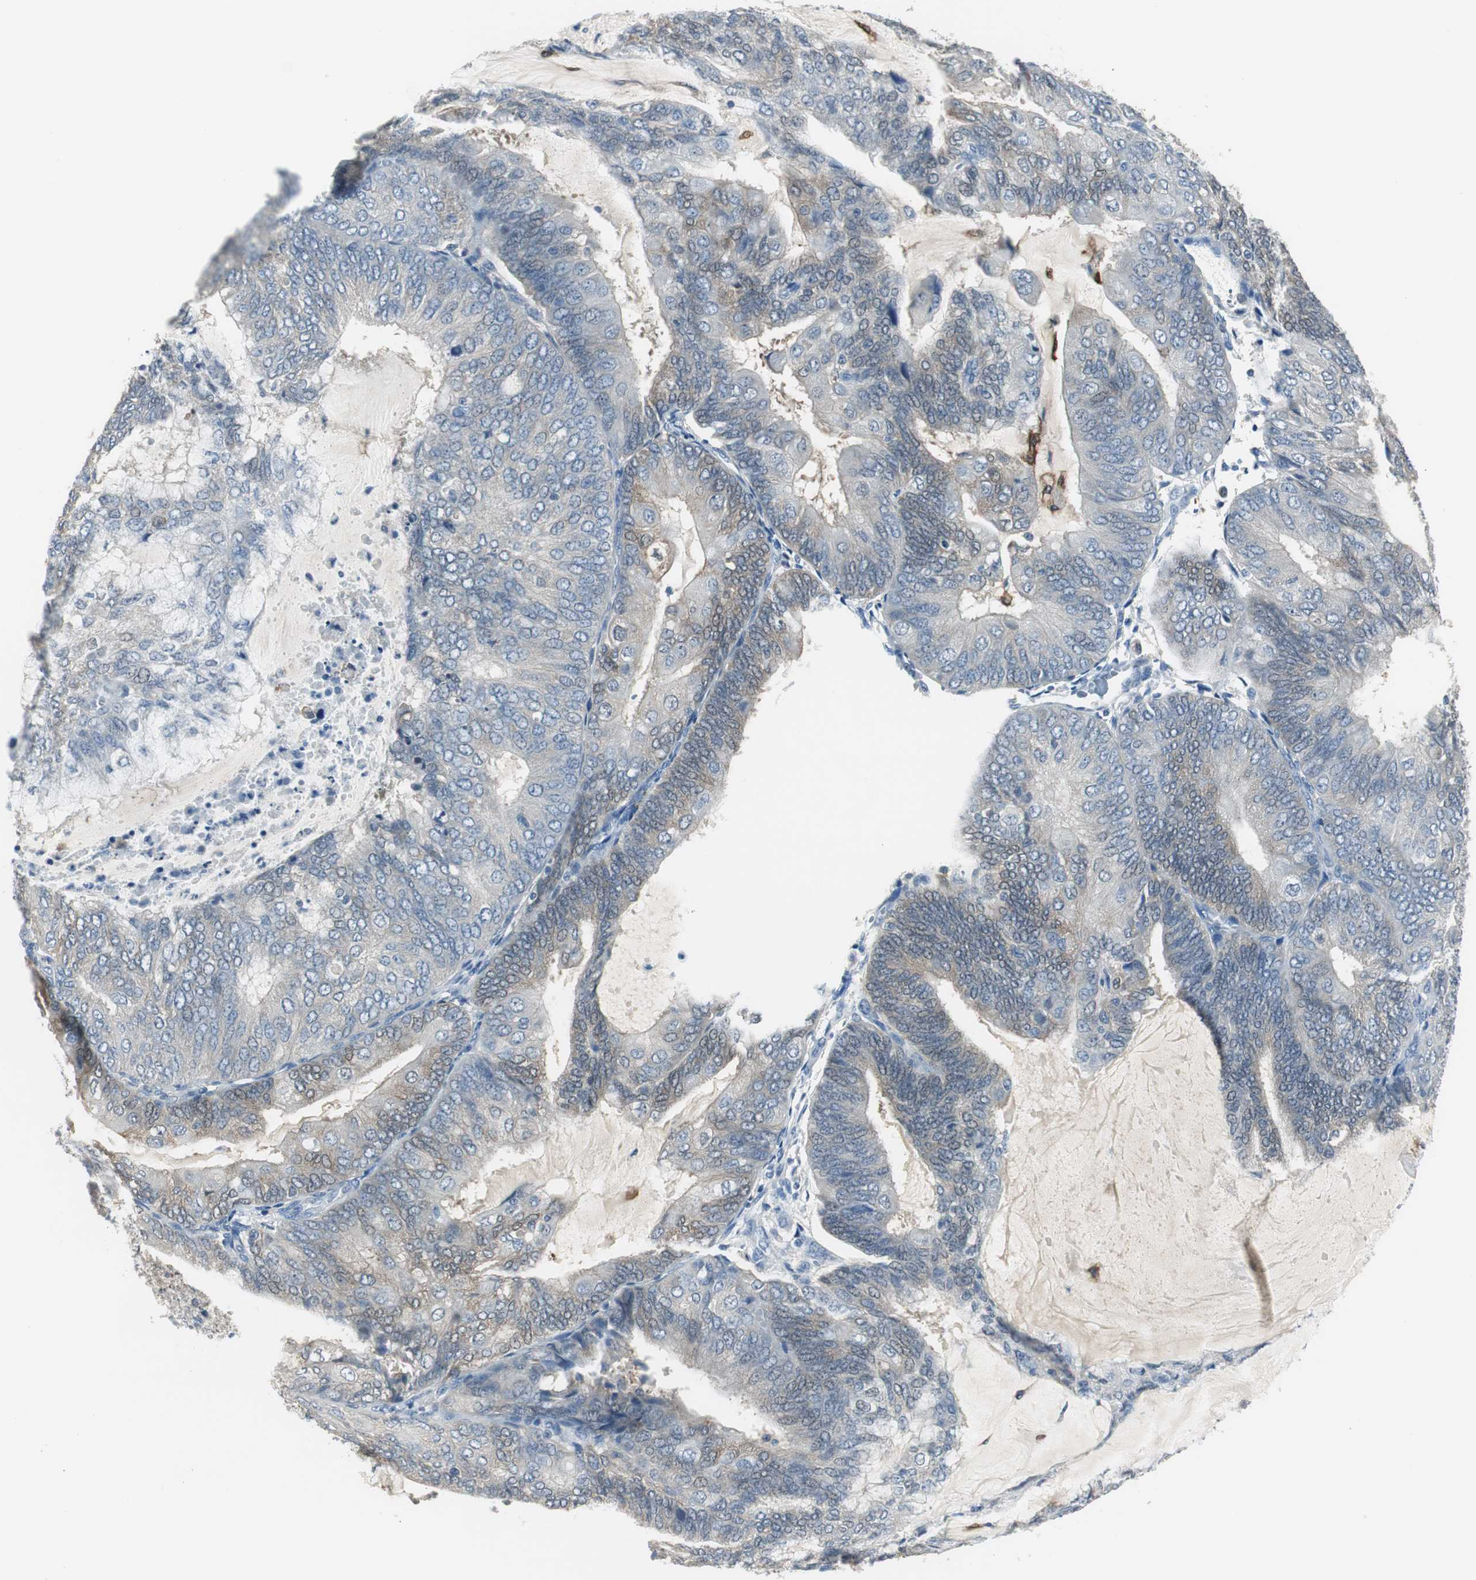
{"staining": {"intensity": "weak", "quantity": "<25%", "location": "cytoplasmic/membranous"}, "tissue": "endometrial cancer", "cell_type": "Tumor cells", "image_type": "cancer", "snomed": [{"axis": "morphology", "description": "Adenocarcinoma, NOS"}, {"axis": "topography", "description": "Endometrium"}], "caption": "Protein analysis of endometrial adenocarcinoma shows no significant staining in tumor cells.", "gene": "MSTO1", "patient": {"sex": "female", "age": 81}}